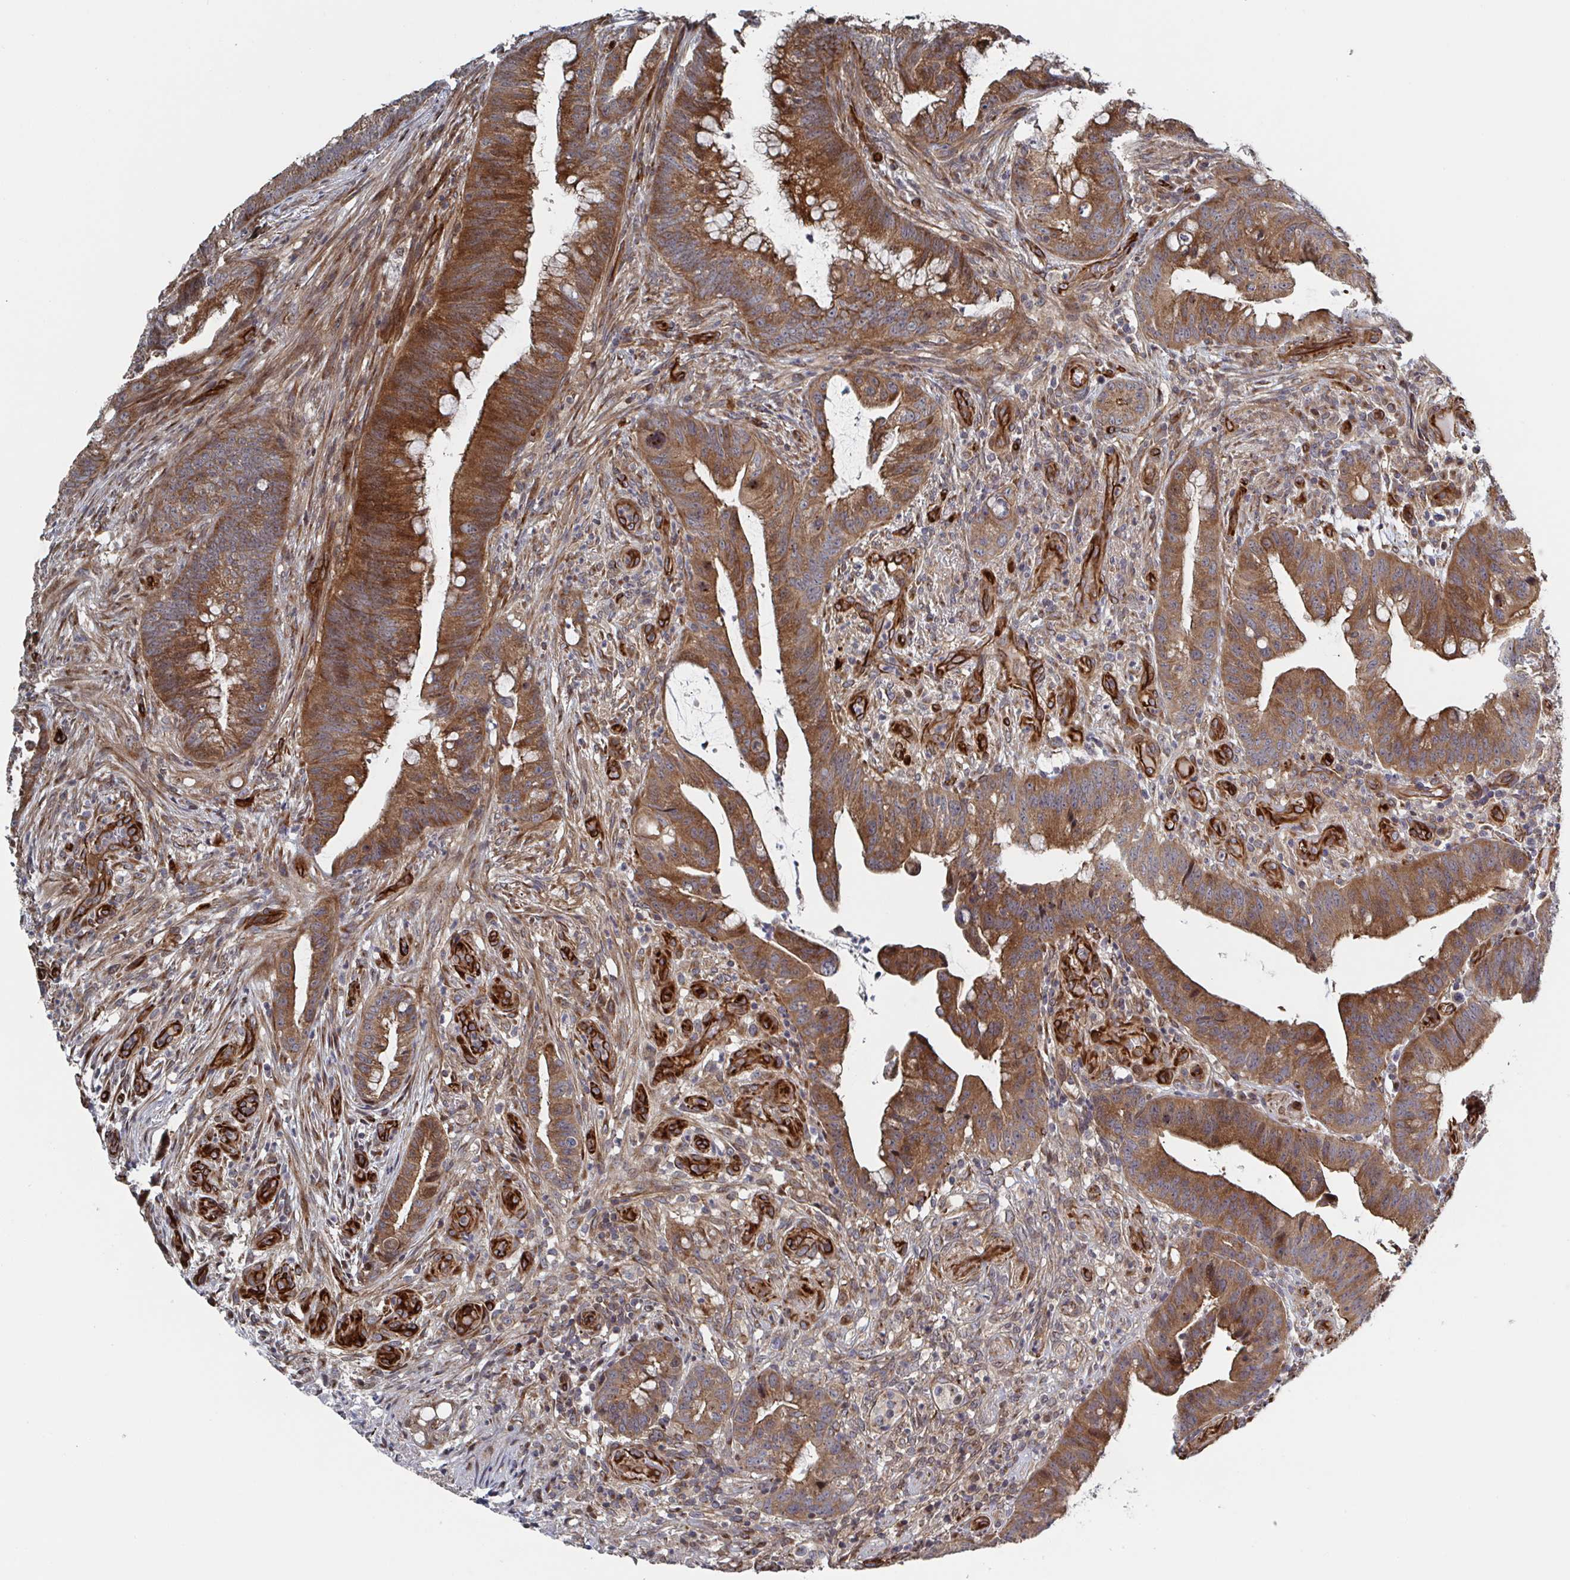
{"staining": {"intensity": "strong", "quantity": ">75%", "location": "cytoplasmic/membranous"}, "tissue": "colorectal cancer", "cell_type": "Tumor cells", "image_type": "cancer", "snomed": [{"axis": "morphology", "description": "Adenocarcinoma, NOS"}, {"axis": "topography", "description": "Colon"}], "caption": "The micrograph exhibits staining of adenocarcinoma (colorectal), revealing strong cytoplasmic/membranous protein staining (brown color) within tumor cells.", "gene": "DVL3", "patient": {"sex": "male", "age": 62}}